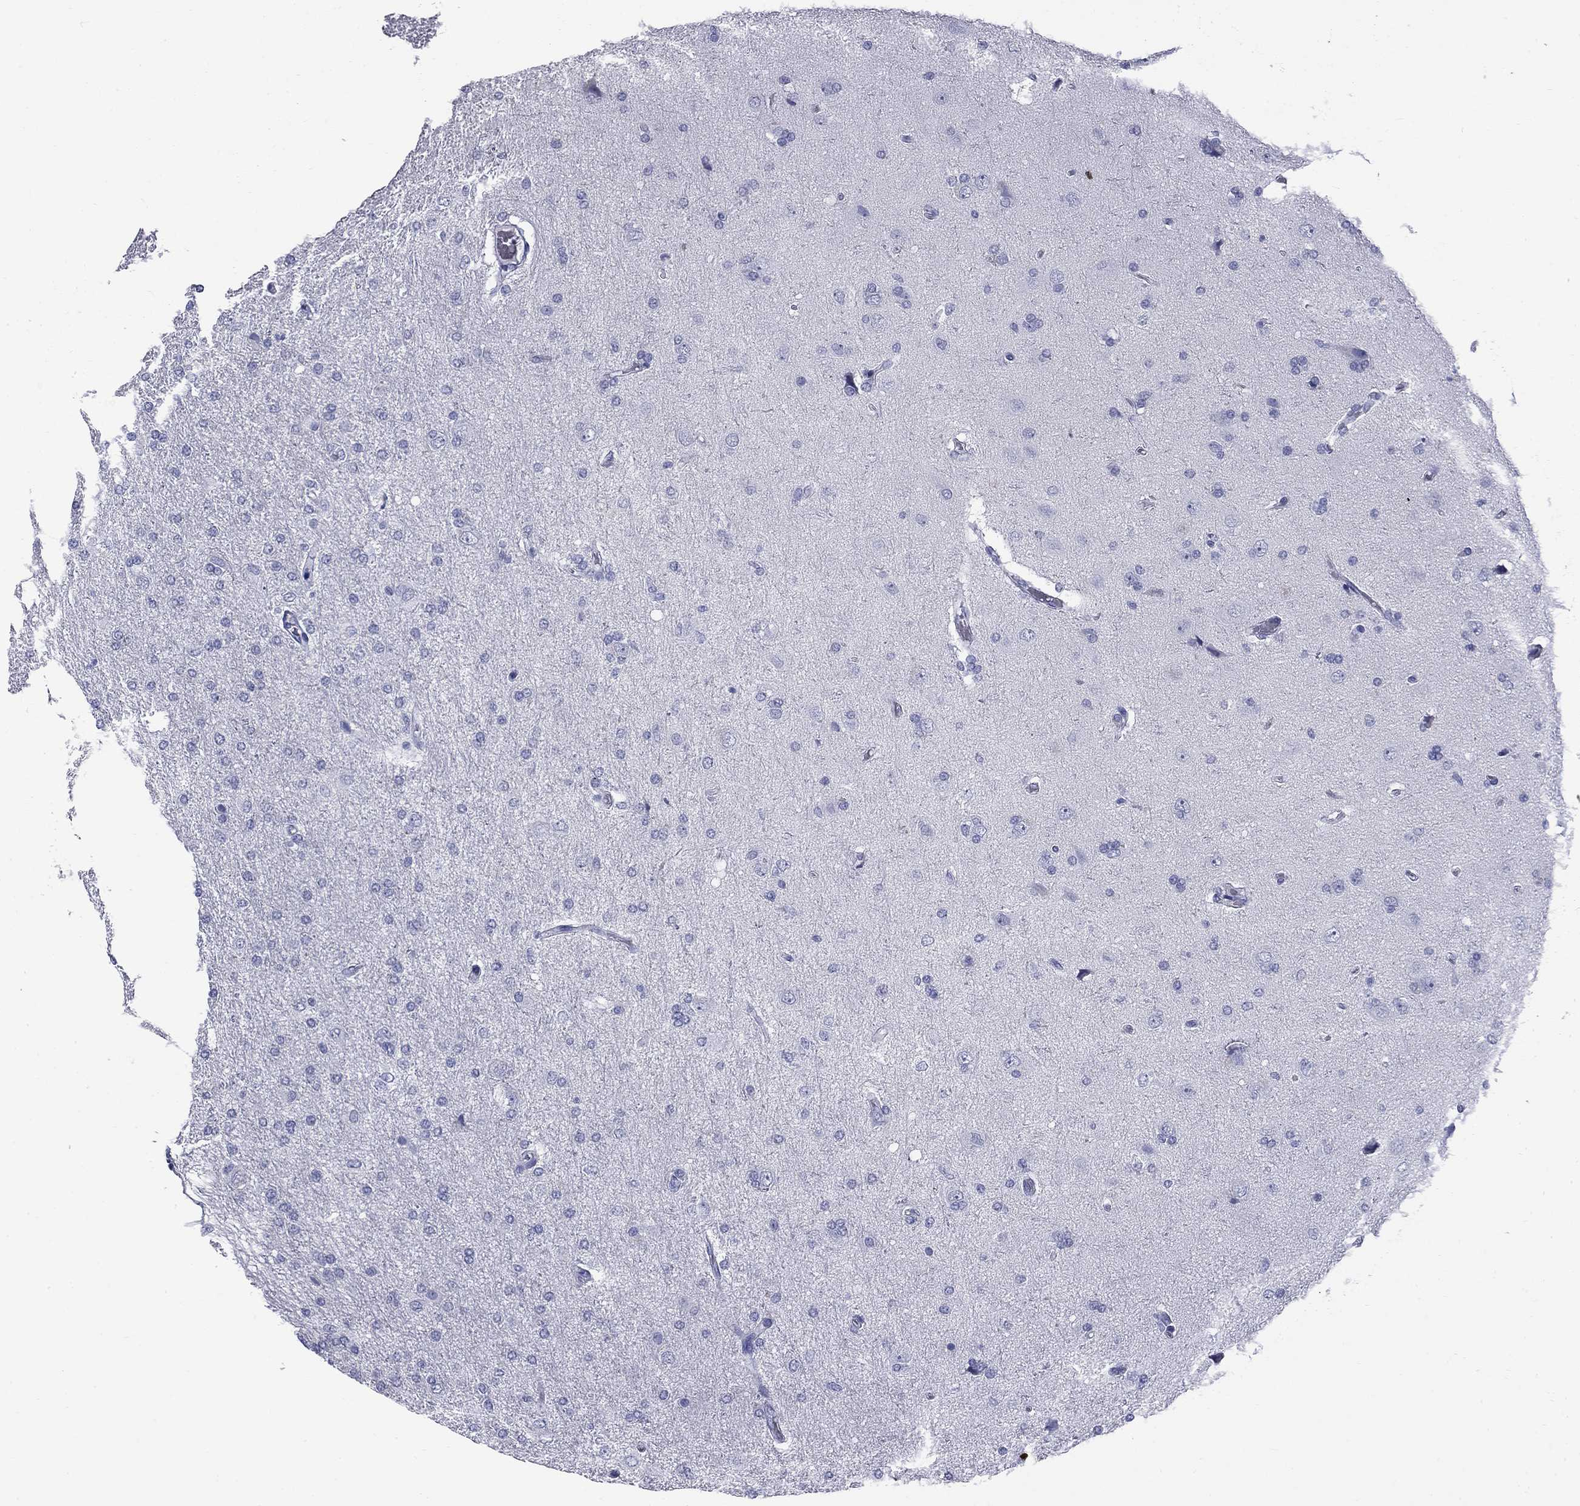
{"staining": {"intensity": "negative", "quantity": "none", "location": "none"}, "tissue": "glioma", "cell_type": "Tumor cells", "image_type": "cancer", "snomed": [{"axis": "morphology", "description": "Glioma, malignant, High grade"}, {"axis": "topography", "description": "Cerebral cortex"}], "caption": "Image shows no protein positivity in tumor cells of glioma tissue. The staining is performed using DAB (3,3'-diaminobenzidine) brown chromogen with nuclei counter-stained in using hematoxylin.", "gene": "TRIM29", "patient": {"sex": "male", "age": 70}}